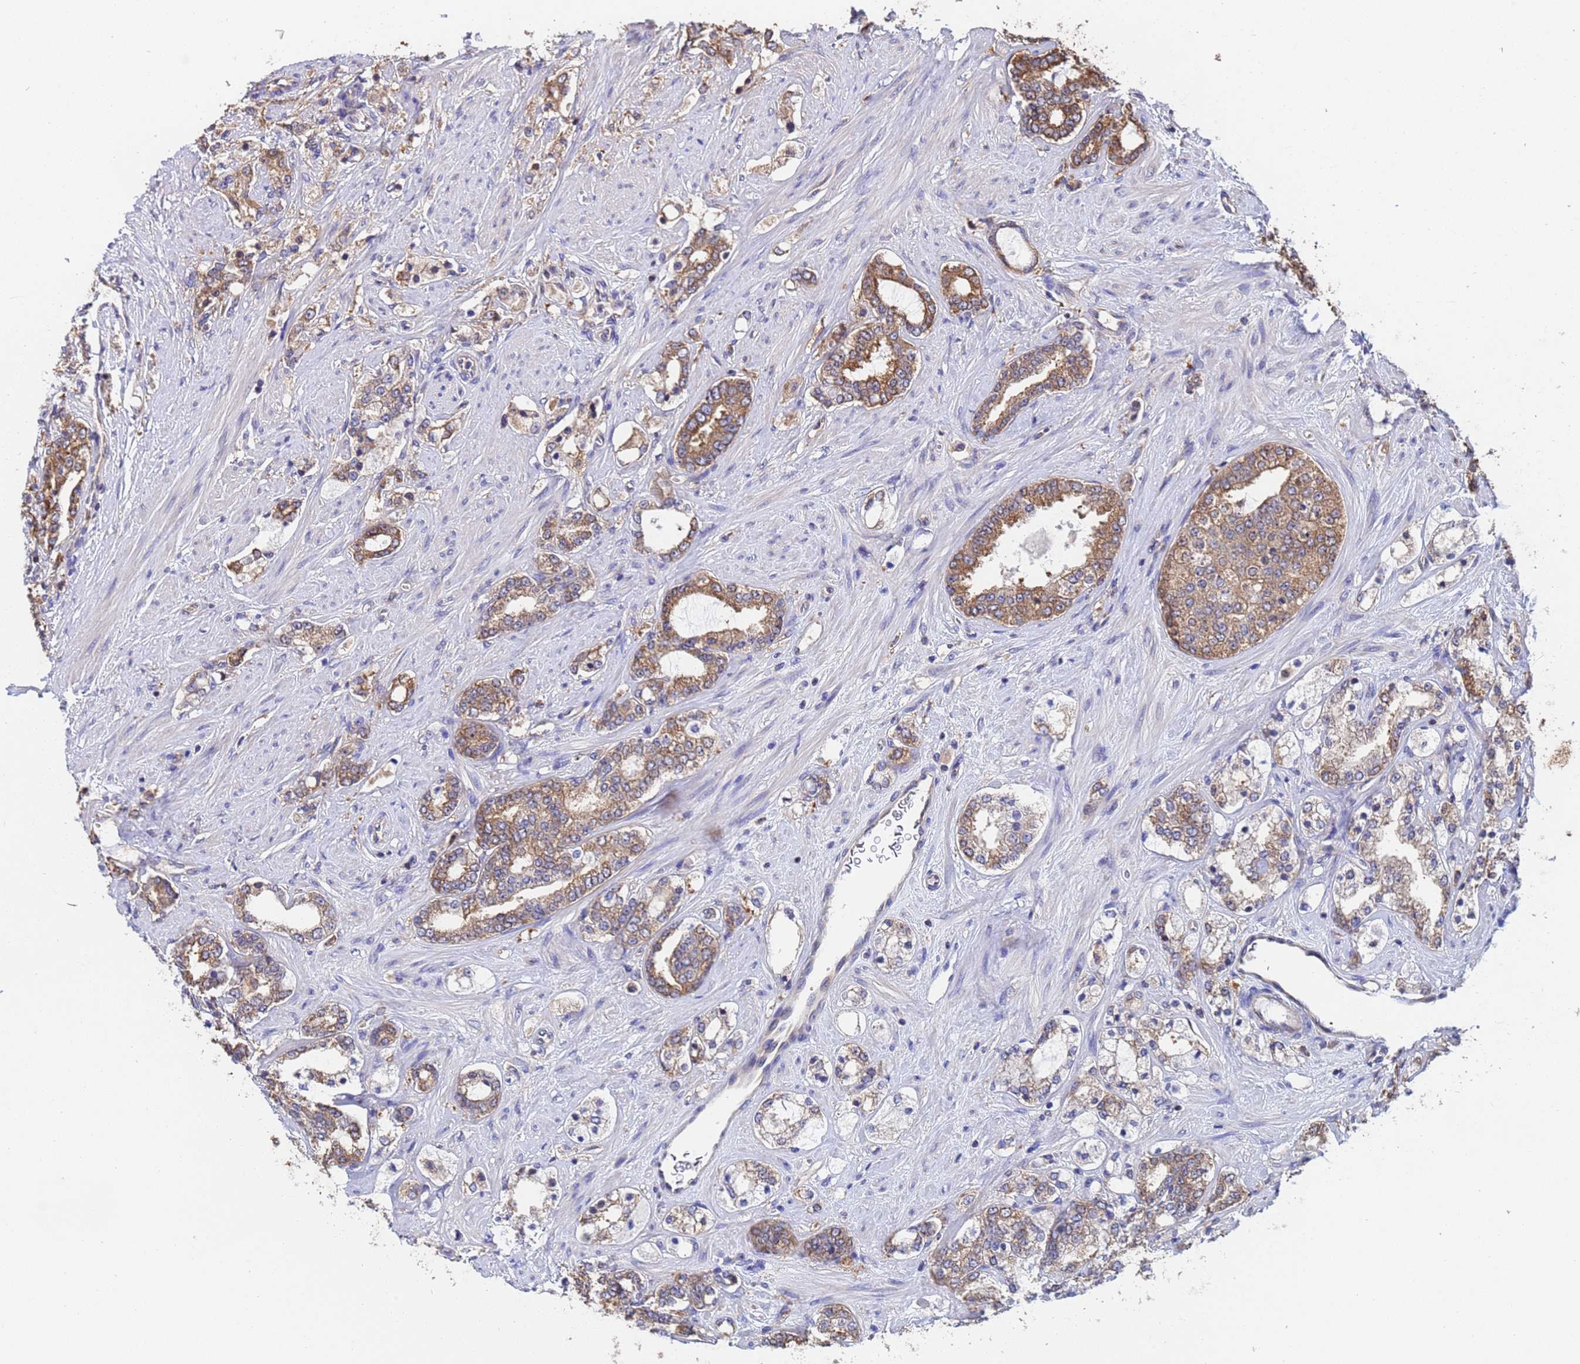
{"staining": {"intensity": "moderate", "quantity": ">75%", "location": "cytoplasmic/membranous"}, "tissue": "prostate cancer", "cell_type": "Tumor cells", "image_type": "cancer", "snomed": [{"axis": "morphology", "description": "Adenocarcinoma, High grade"}, {"axis": "topography", "description": "Prostate"}], "caption": "This histopathology image displays immunohistochemistry staining of prostate high-grade adenocarcinoma, with medium moderate cytoplasmic/membranous staining in approximately >75% of tumor cells.", "gene": "FAM25A", "patient": {"sex": "male", "age": 64}}